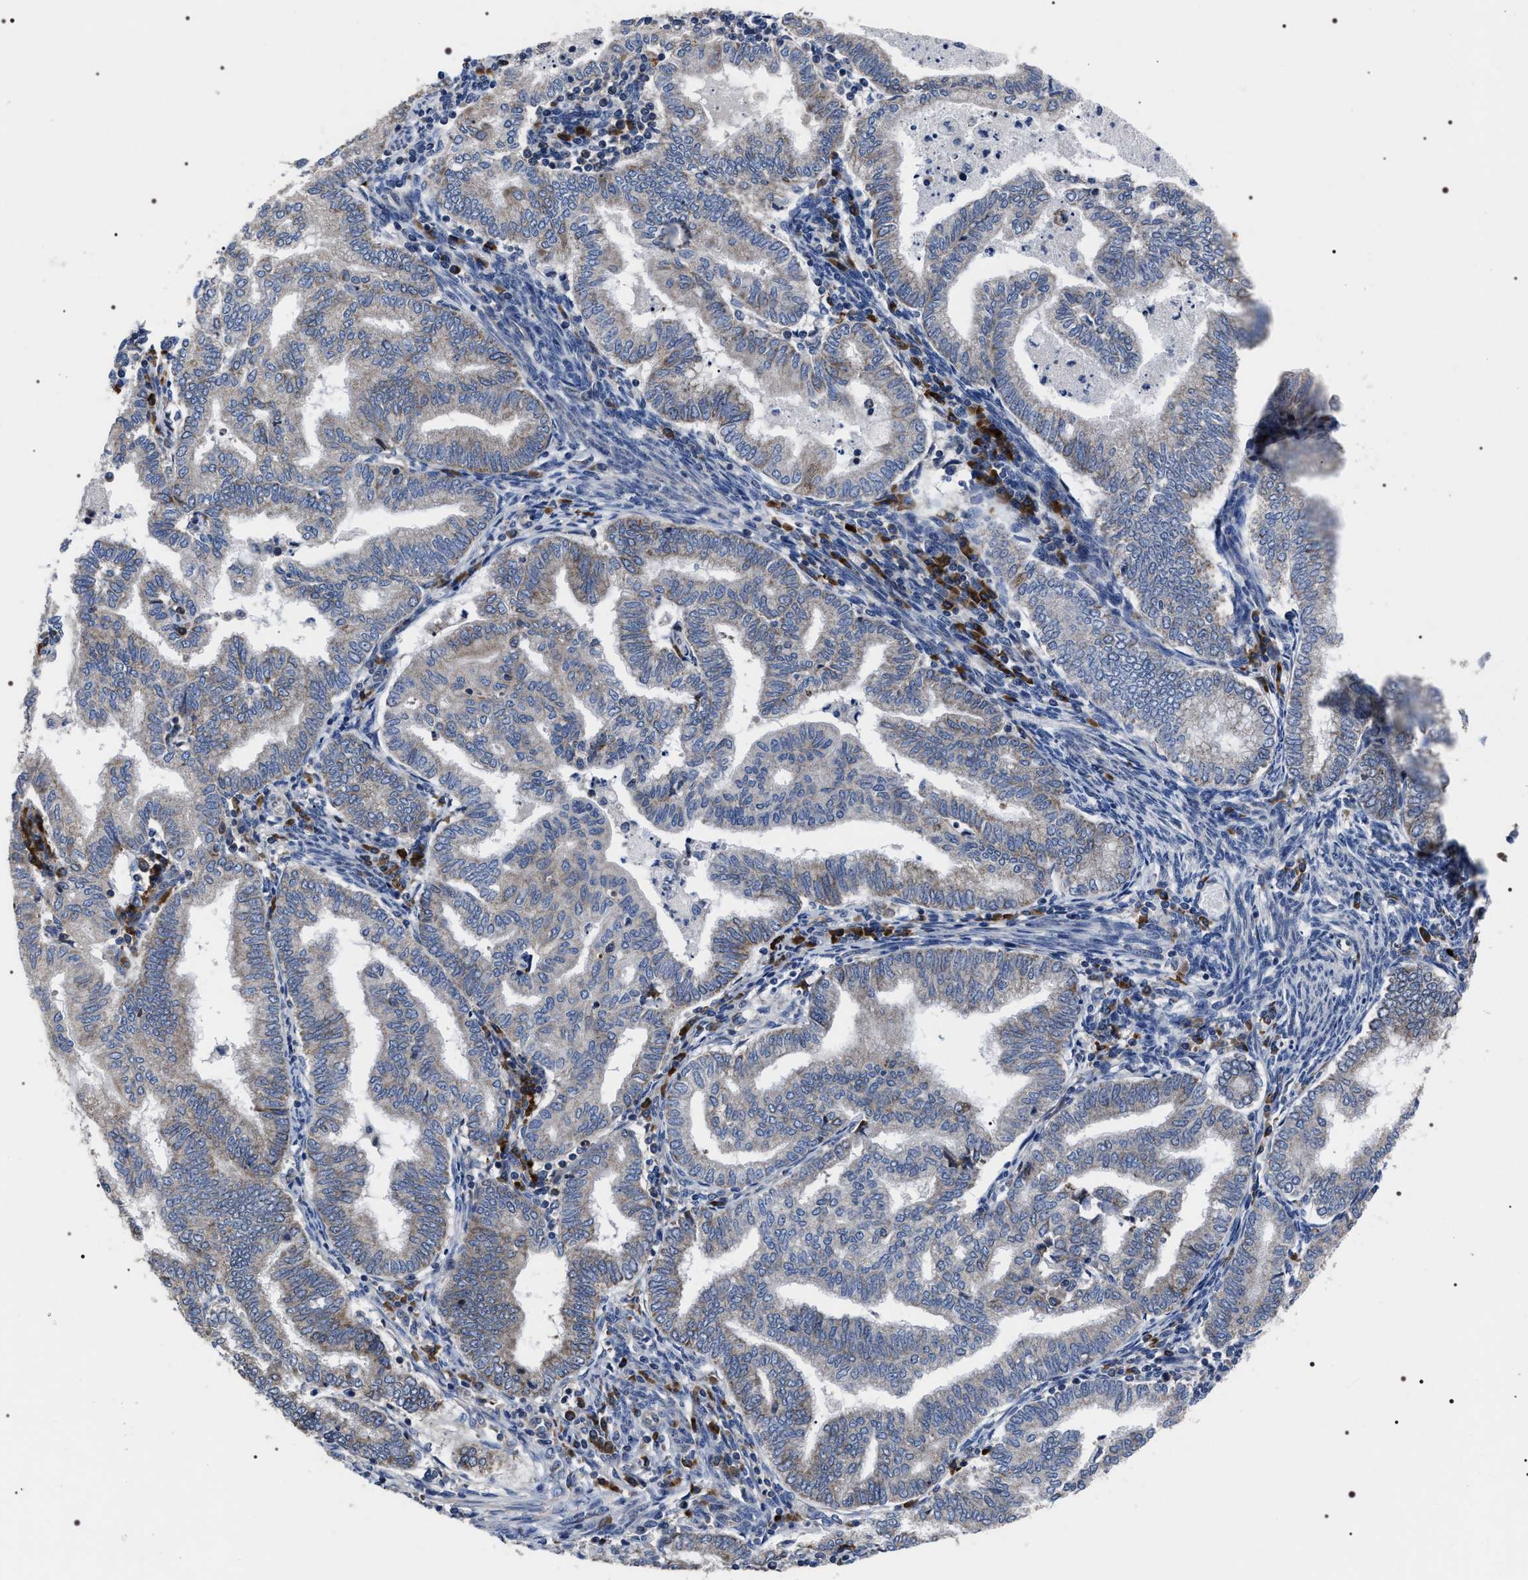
{"staining": {"intensity": "weak", "quantity": "<25%", "location": "cytoplasmic/membranous"}, "tissue": "endometrial cancer", "cell_type": "Tumor cells", "image_type": "cancer", "snomed": [{"axis": "morphology", "description": "Polyp, NOS"}, {"axis": "morphology", "description": "Adenocarcinoma, NOS"}, {"axis": "morphology", "description": "Adenoma, NOS"}, {"axis": "topography", "description": "Endometrium"}], "caption": "DAB immunohistochemical staining of endometrial polyp demonstrates no significant expression in tumor cells.", "gene": "MIS18A", "patient": {"sex": "female", "age": 79}}